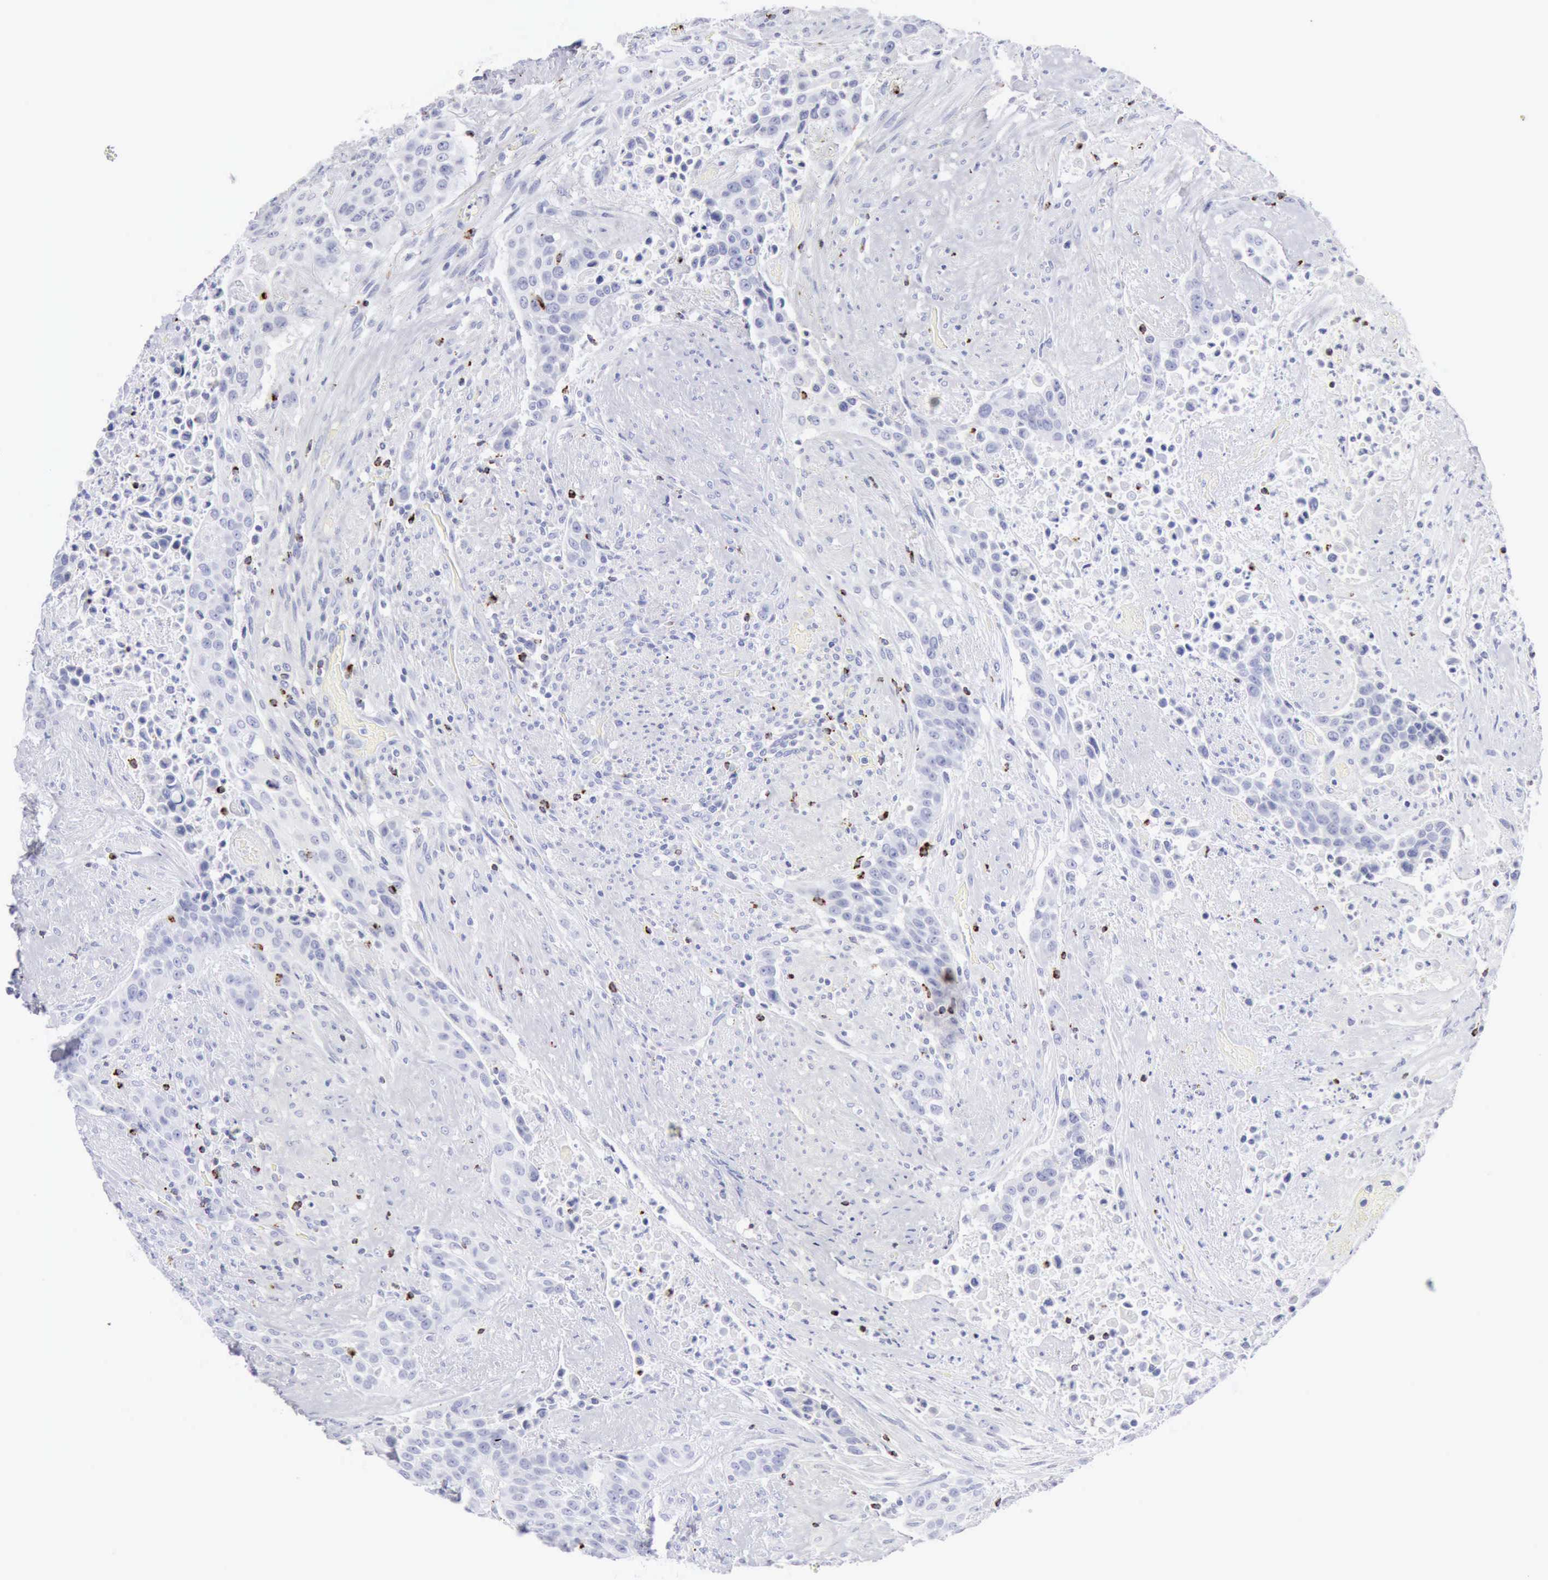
{"staining": {"intensity": "negative", "quantity": "none", "location": "none"}, "tissue": "urothelial cancer", "cell_type": "Tumor cells", "image_type": "cancer", "snomed": [{"axis": "morphology", "description": "Urothelial carcinoma, High grade"}, {"axis": "topography", "description": "Urinary bladder"}], "caption": "The micrograph demonstrates no significant expression in tumor cells of urothelial cancer.", "gene": "GZMB", "patient": {"sex": "male", "age": 74}}